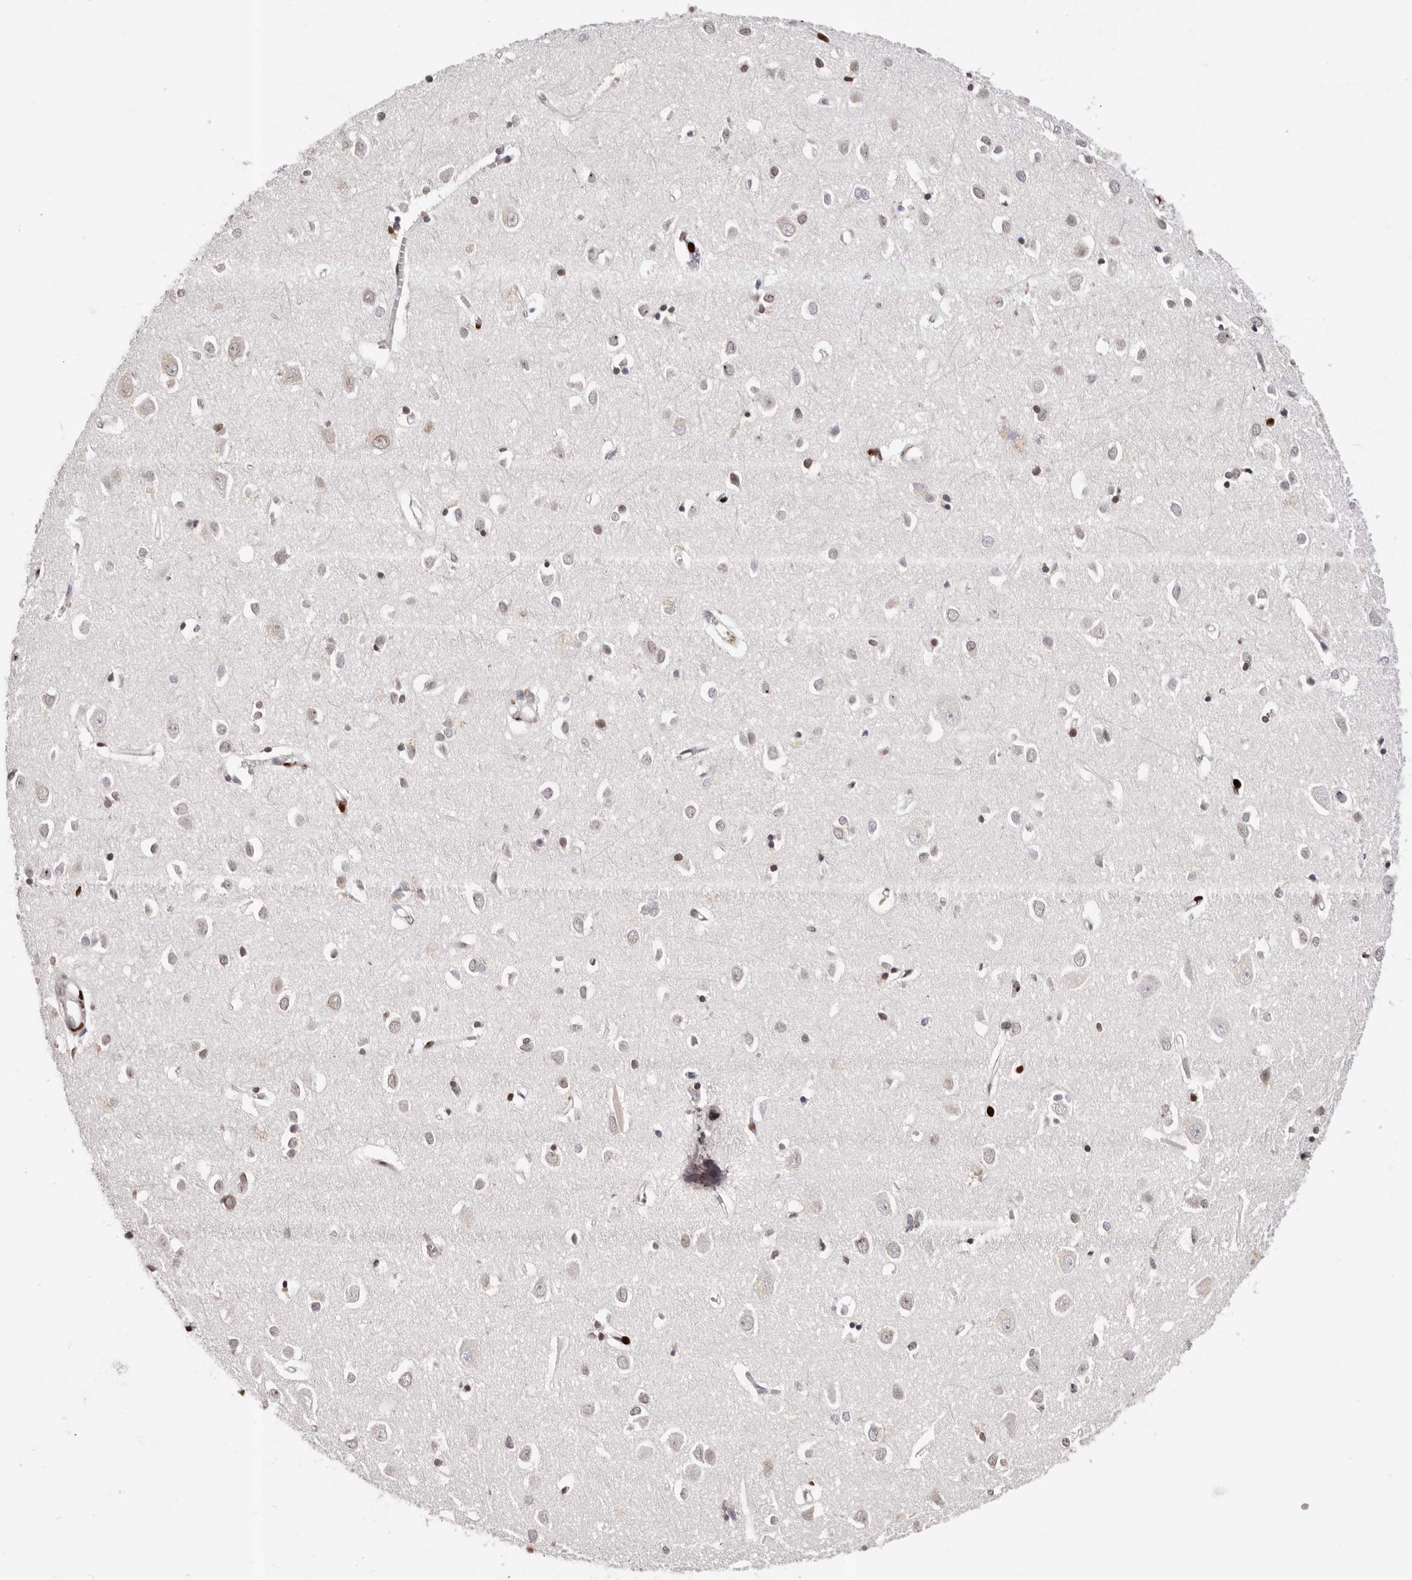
{"staining": {"intensity": "negative", "quantity": "none", "location": "none"}, "tissue": "cerebral cortex", "cell_type": "Endothelial cells", "image_type": "normal", "snomed": [{"axis": "morphology", "description": "Normal tissue, NOS"}, {"axis": "topography", "description": "Cerebral cortex"}], "caption": "Histopathology image shows no significant protein positivity in endothelial cells of normal cerebral cortex. (Brightfield microscopy of DAB immunohistochemistry at high magnification).", "gene": "NUP153", "patient": {"sex": "female", "age": 64}}